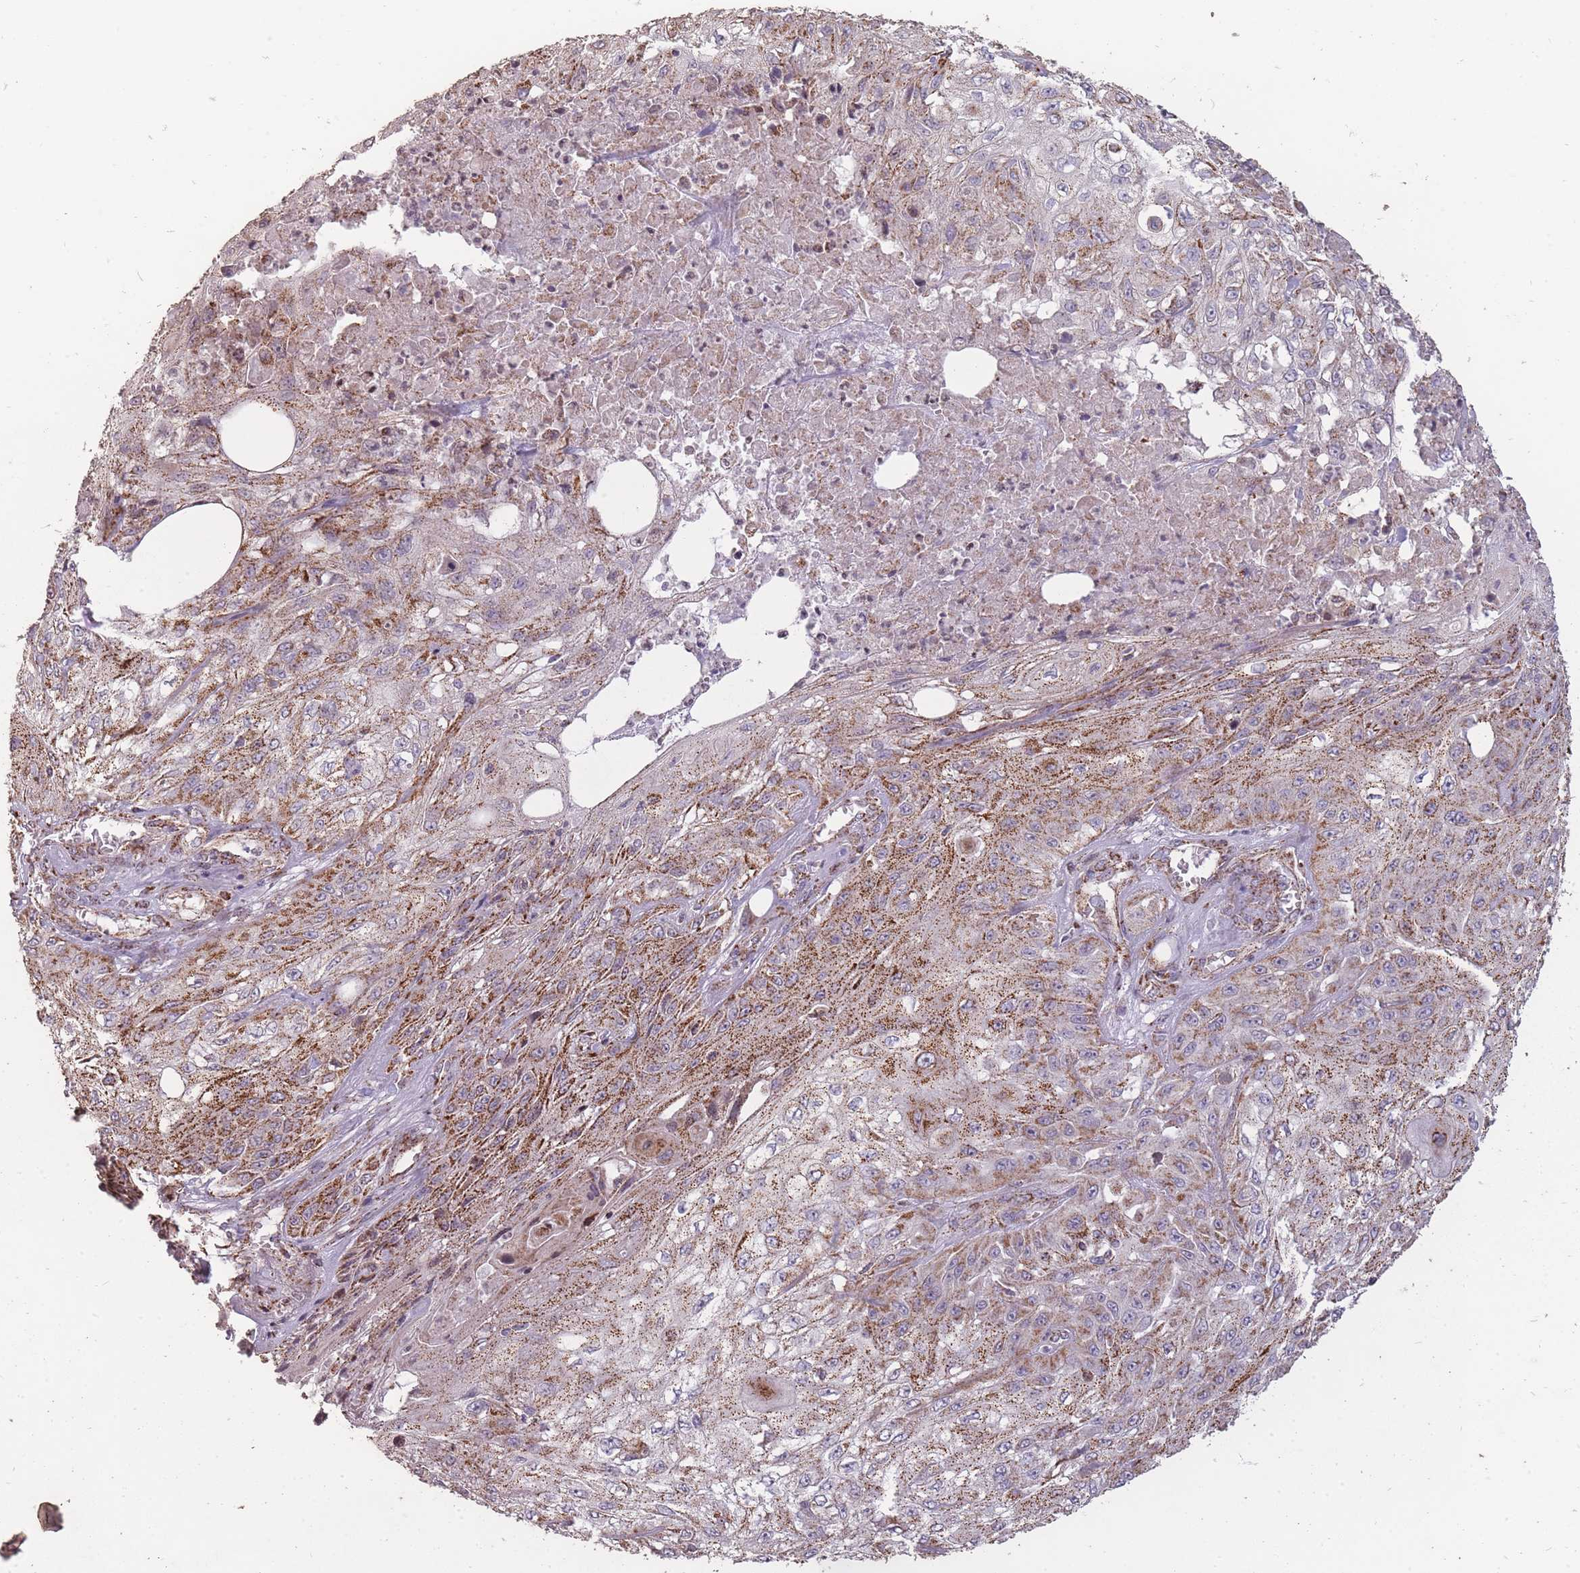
{"staining": {"intensity": "strong", "quantity": ">75%", "location": "cytoplasmic/membranous"}, "tissue": "skin cancer", "cell_type": "Tumor cells", "image_type": "cancer", "snomed": [{"axis": "morphology", "description": "Squamous cell carcinoma, NOS"}, {"axis": "morphology", "description": "Squamous cell carcinoma, metastatic, NOS"}, {"axis": "topography", "description": "Skin"}, {"axis": "topography", "description": "Lymph node"}], "caption": "About >75% of tumor cells in human skin cancer demonstrate strong cytoplasmic/membranous protein expression as visualized by brown immunohistochemical staining.", "gene": "CNOT8", "patient": {"sex": "male", "age": 75}}